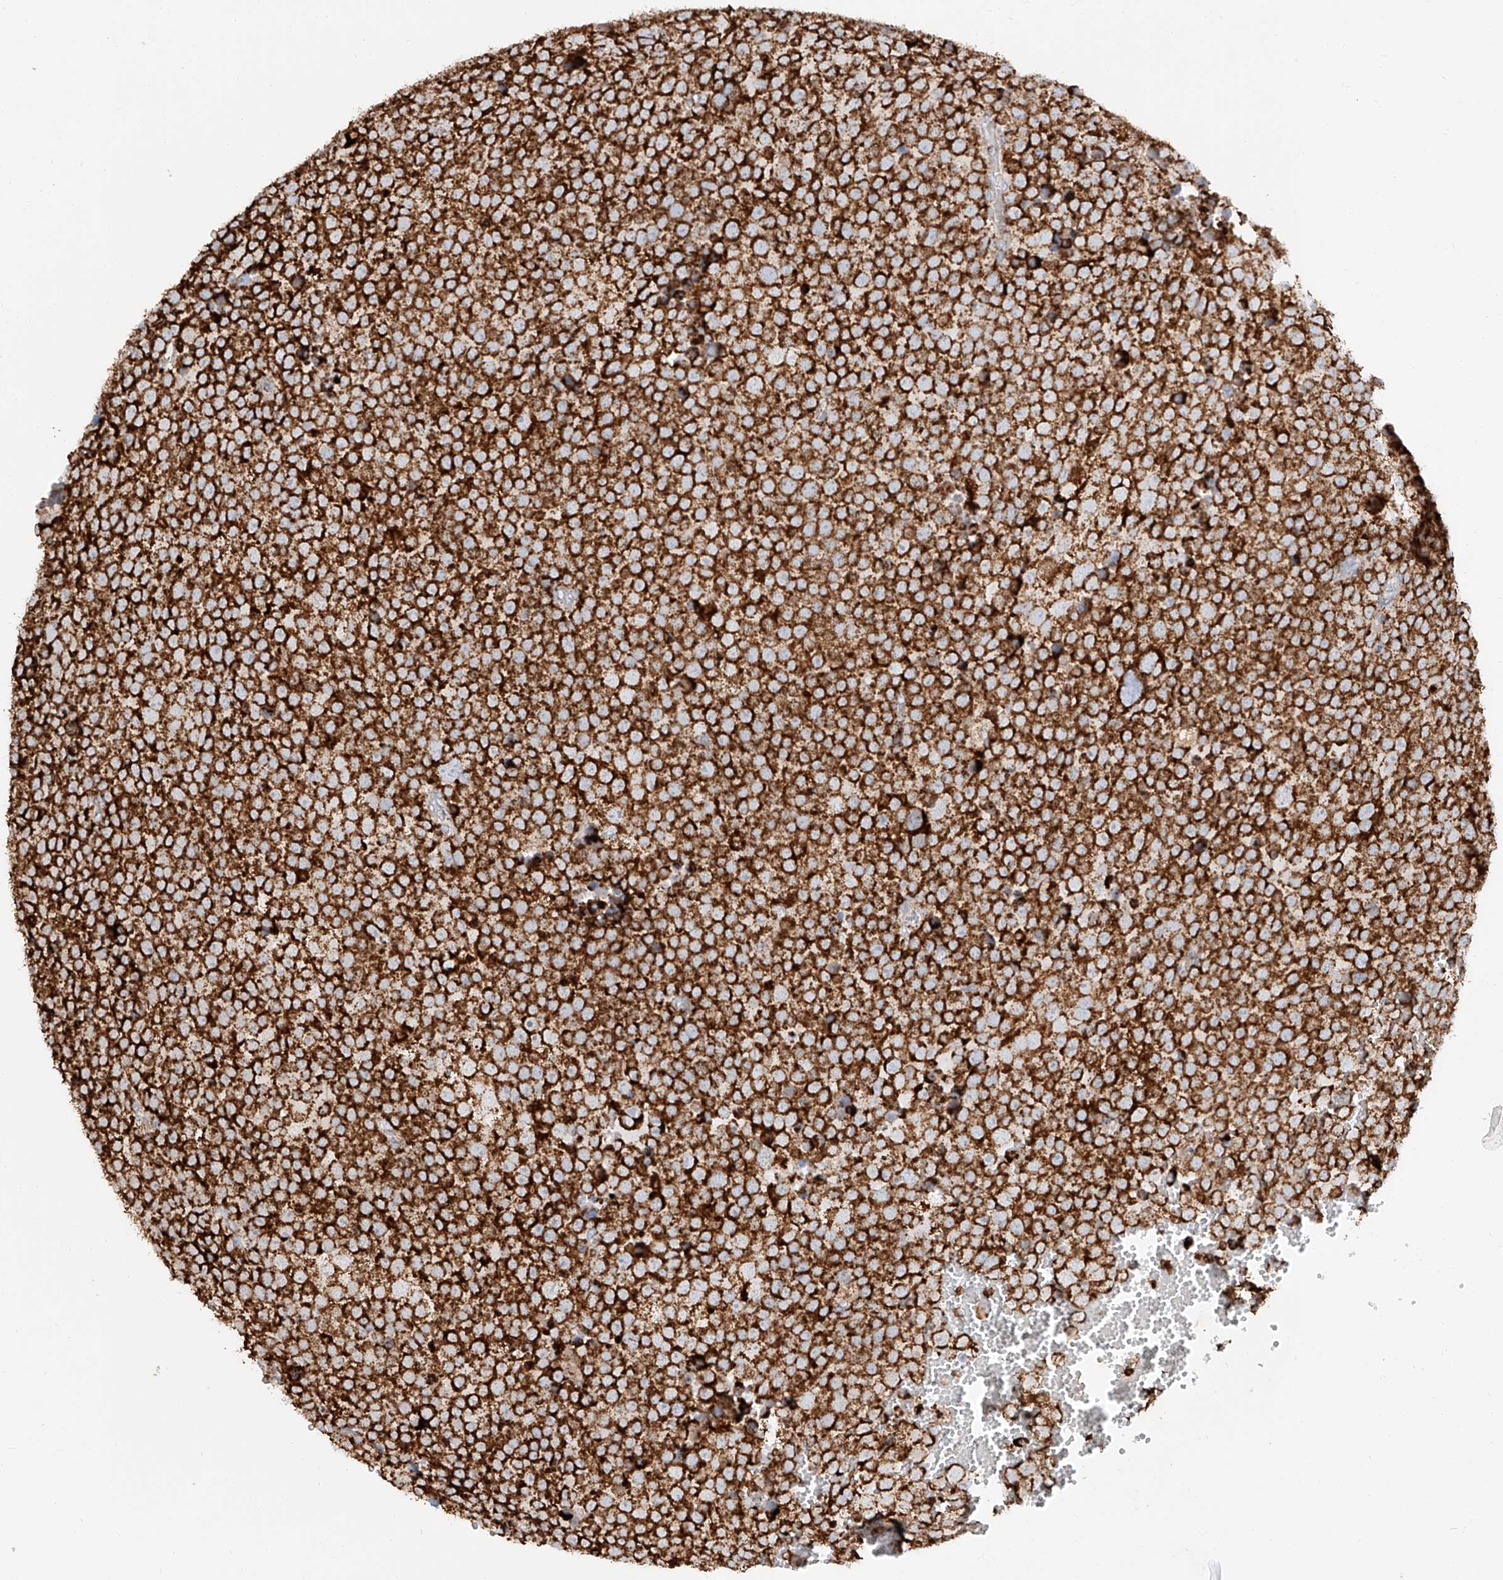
{"staining": {"intensity": "strong", "quantity": ">75%", "location": "cytoplasmic/membranous"}, "tissue": "testis cancer", "cell_type": "Tumor cells", "image_type": "cancer", "snomed": [{"axis": "morphology", "description": "Seminoma, NOS"}, {"axis": "topography", "description": "Testis"}], "caption": "High-power microscopy captured an immunohistochemistry (IHC) image of seminoma (testis), revealing strong cytoplasmic/membranous expression in about >75% of tumor cells.", "gene": "TTC27", "patient": {"sex": "male", "age": 71}}